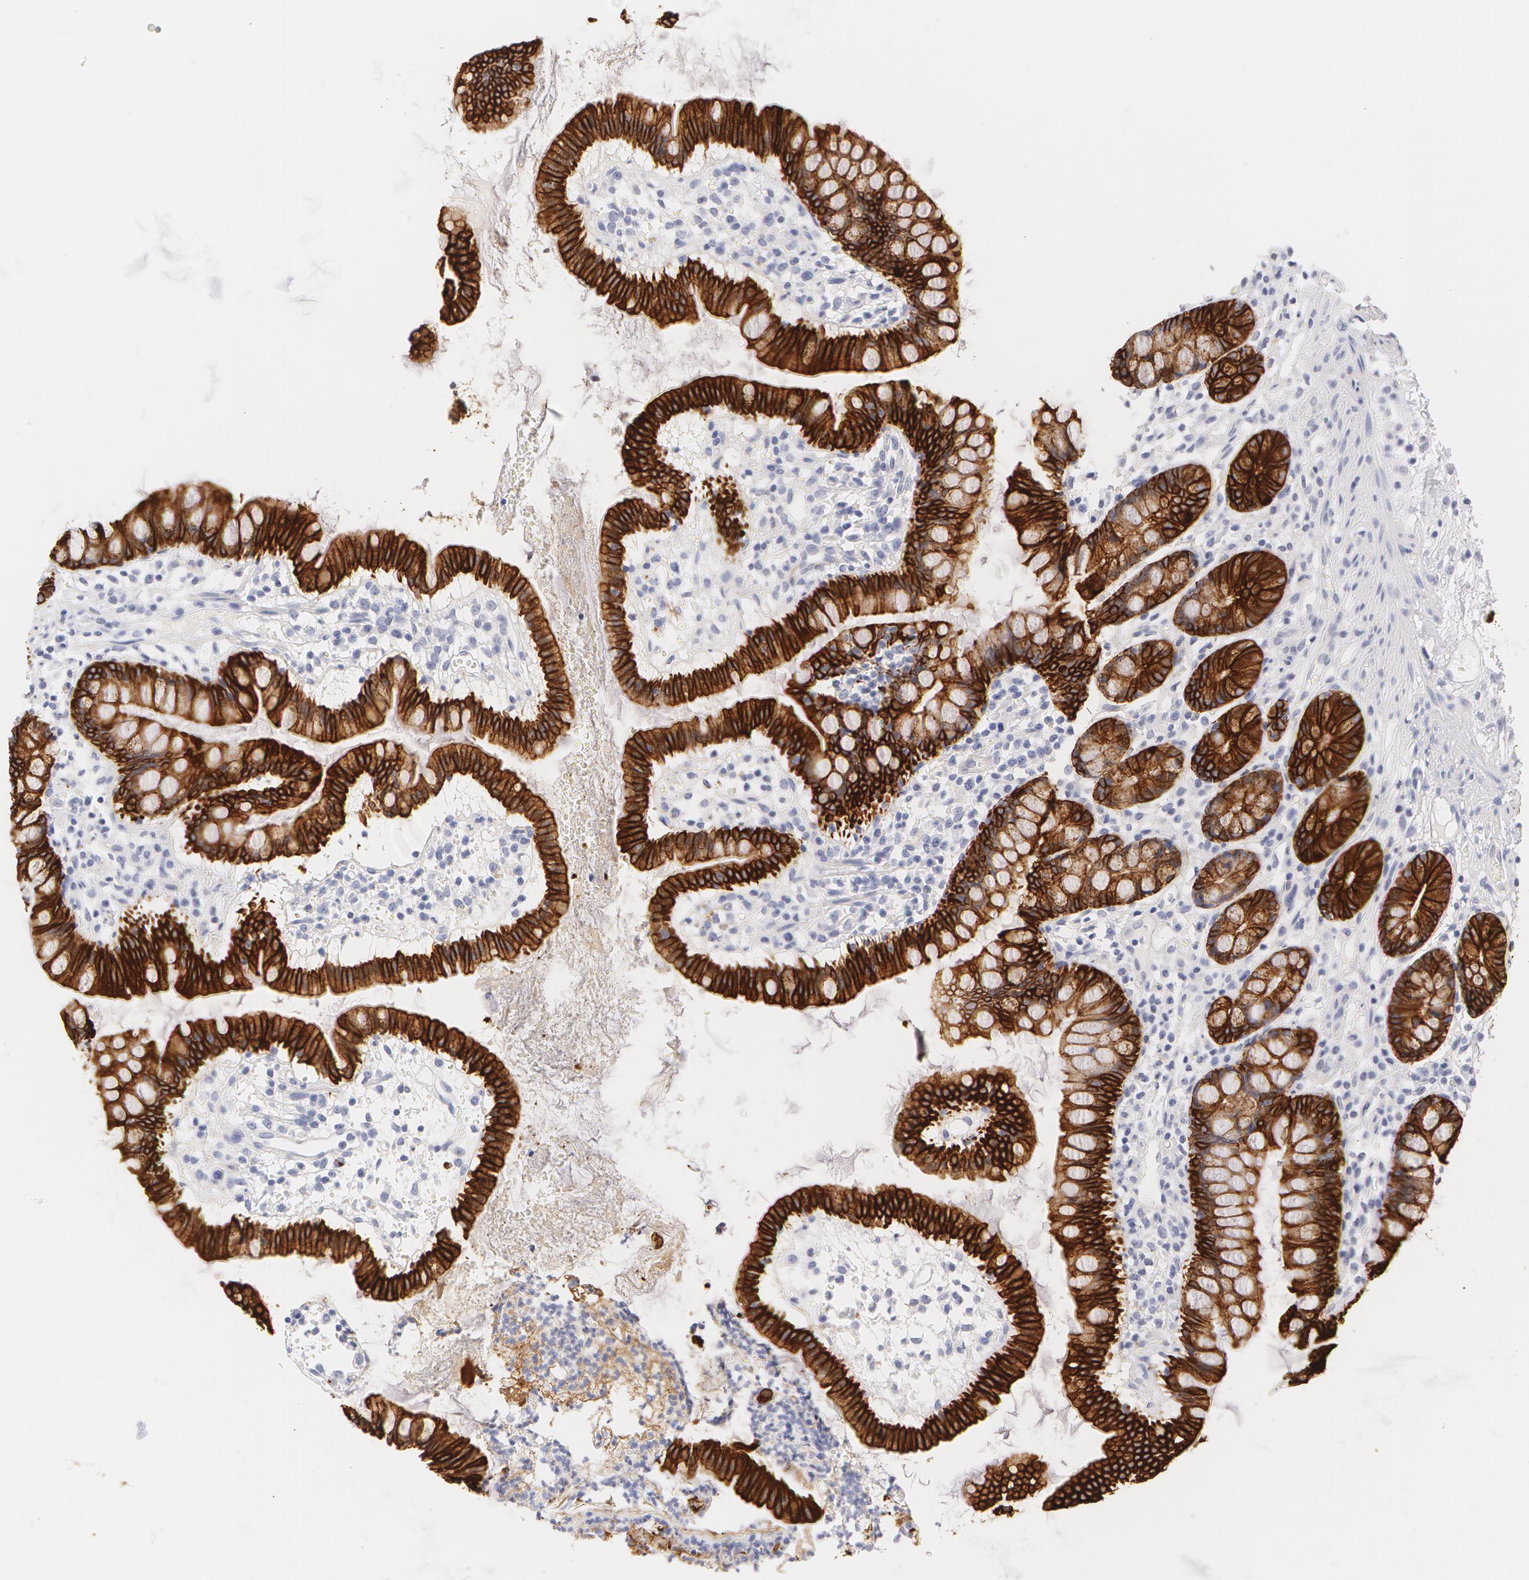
{"staining": {"intensity": "strong", "quantity": ">75%", "location": "cytoplasmic/membranous"}, "tissue": "small intestine", "cell_type": "Glandular cells", "image_type": "normal", "snomed": [{"axis": "morphology", "description": "Normal tissue, NOS"}, {"axis": "topography", "description": "Small intestine"}], "caption": "The immunohistochemical stain shows strong cytoplasmic/membranous staining in glandular cells of benign small intestine. Using DAB (brown) and hematoxylin (blue) stains, captured at high magnification using brightfield microscopy.", "gene": "KRT8", "patient": {"sex": "female", "age": 51}}